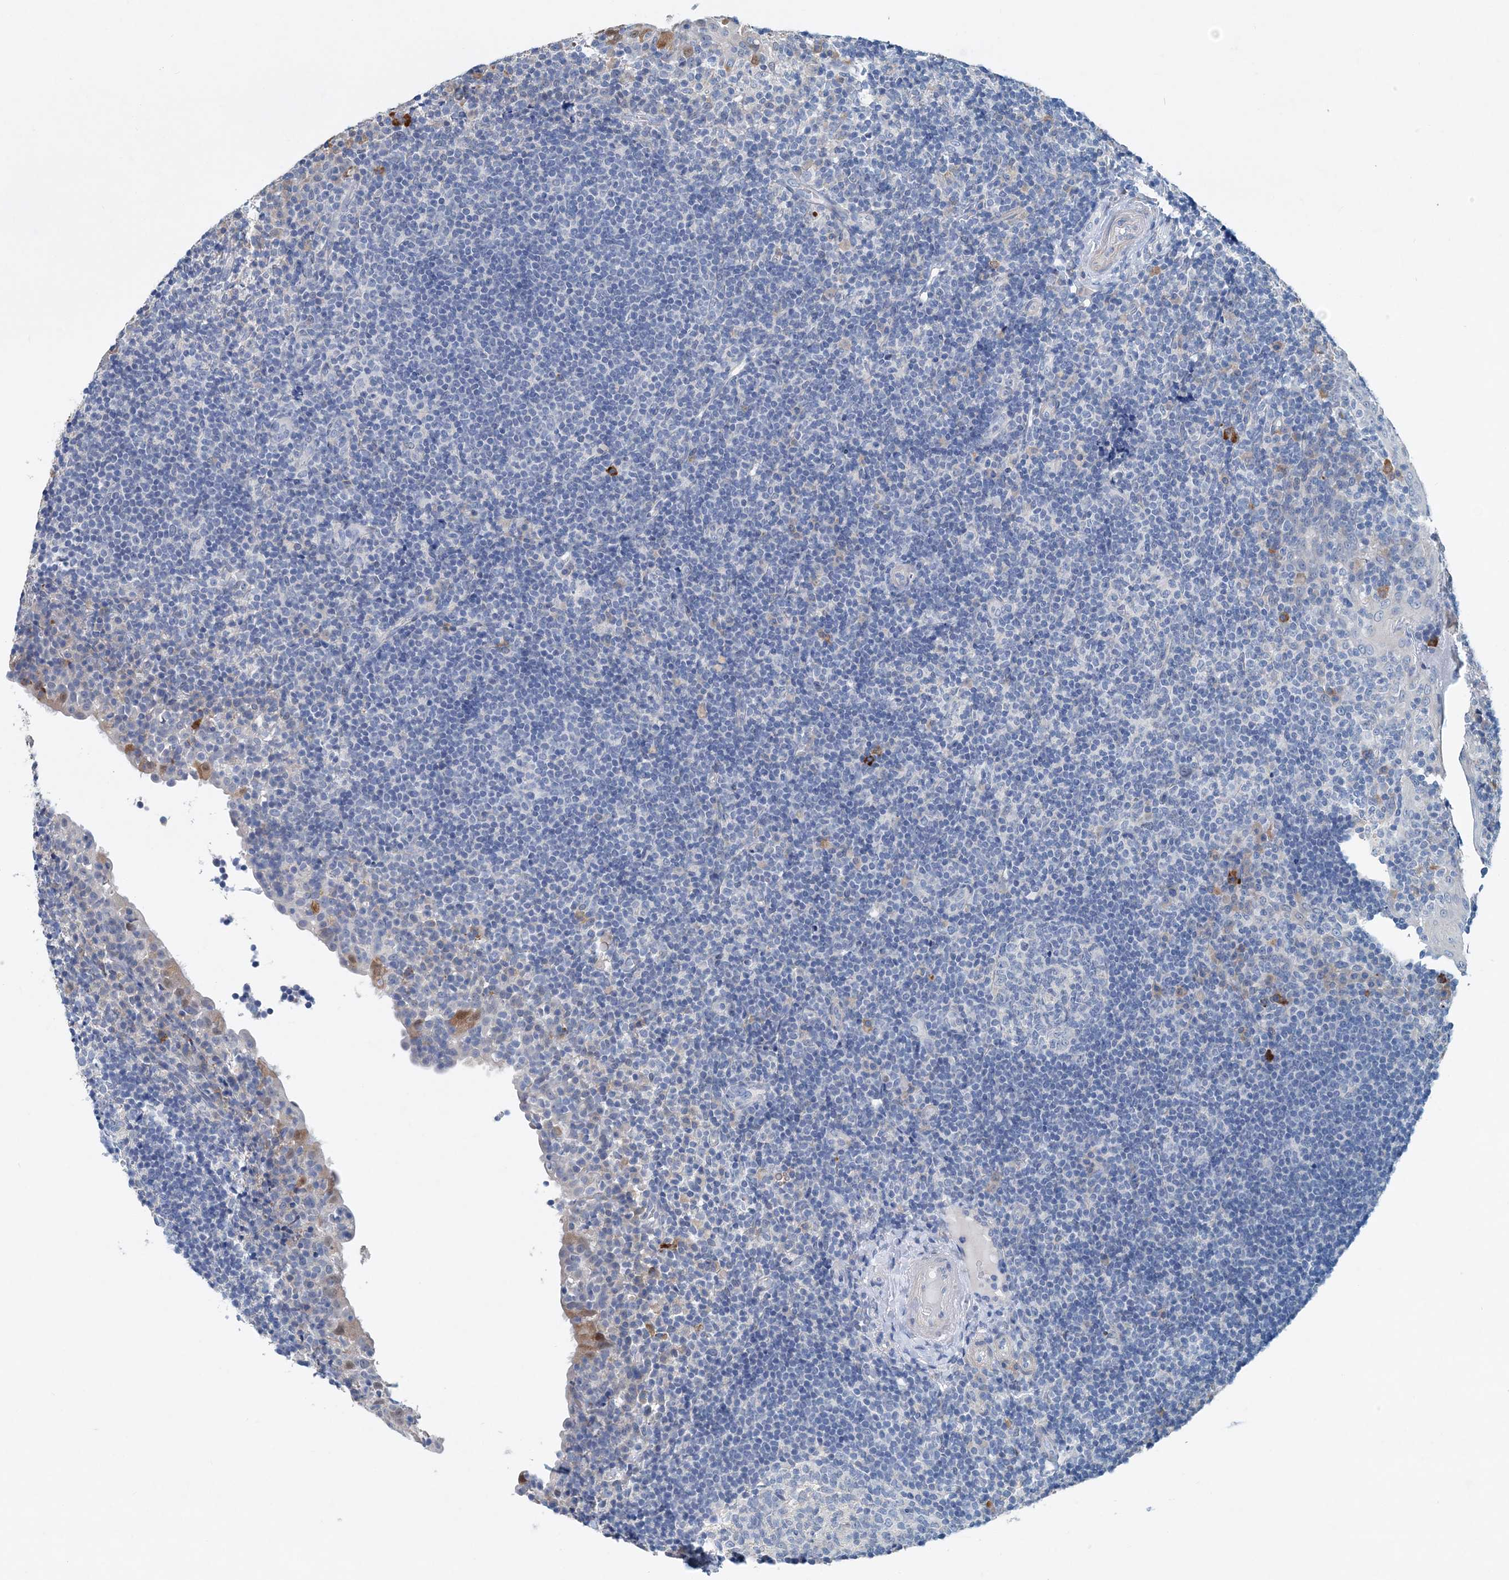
{"staining": {"intensity": "negative", "quantity": "none", "location": "none"}, "tissue": "tonsil", "cell_type": "Germinal center cells", "image_type": "normal", "snomed": [{"axis": "morphology", "description": "Normal tissue, NOS"}, {"axis": "topography", "description": "Tonsil"}], "caption": "DAB (3,3'-diaminobenzidine) immunohistochemical staining of benign human tonsil reveals no significant positivity in germinal center cells. (Stains: DAB immunohistochemistry with hematoxylin counter stain, Microscopy: brightfield microscopy at high magnification).", "gene": "PFN2", "patient": {"sex": "female", "age": 40}}